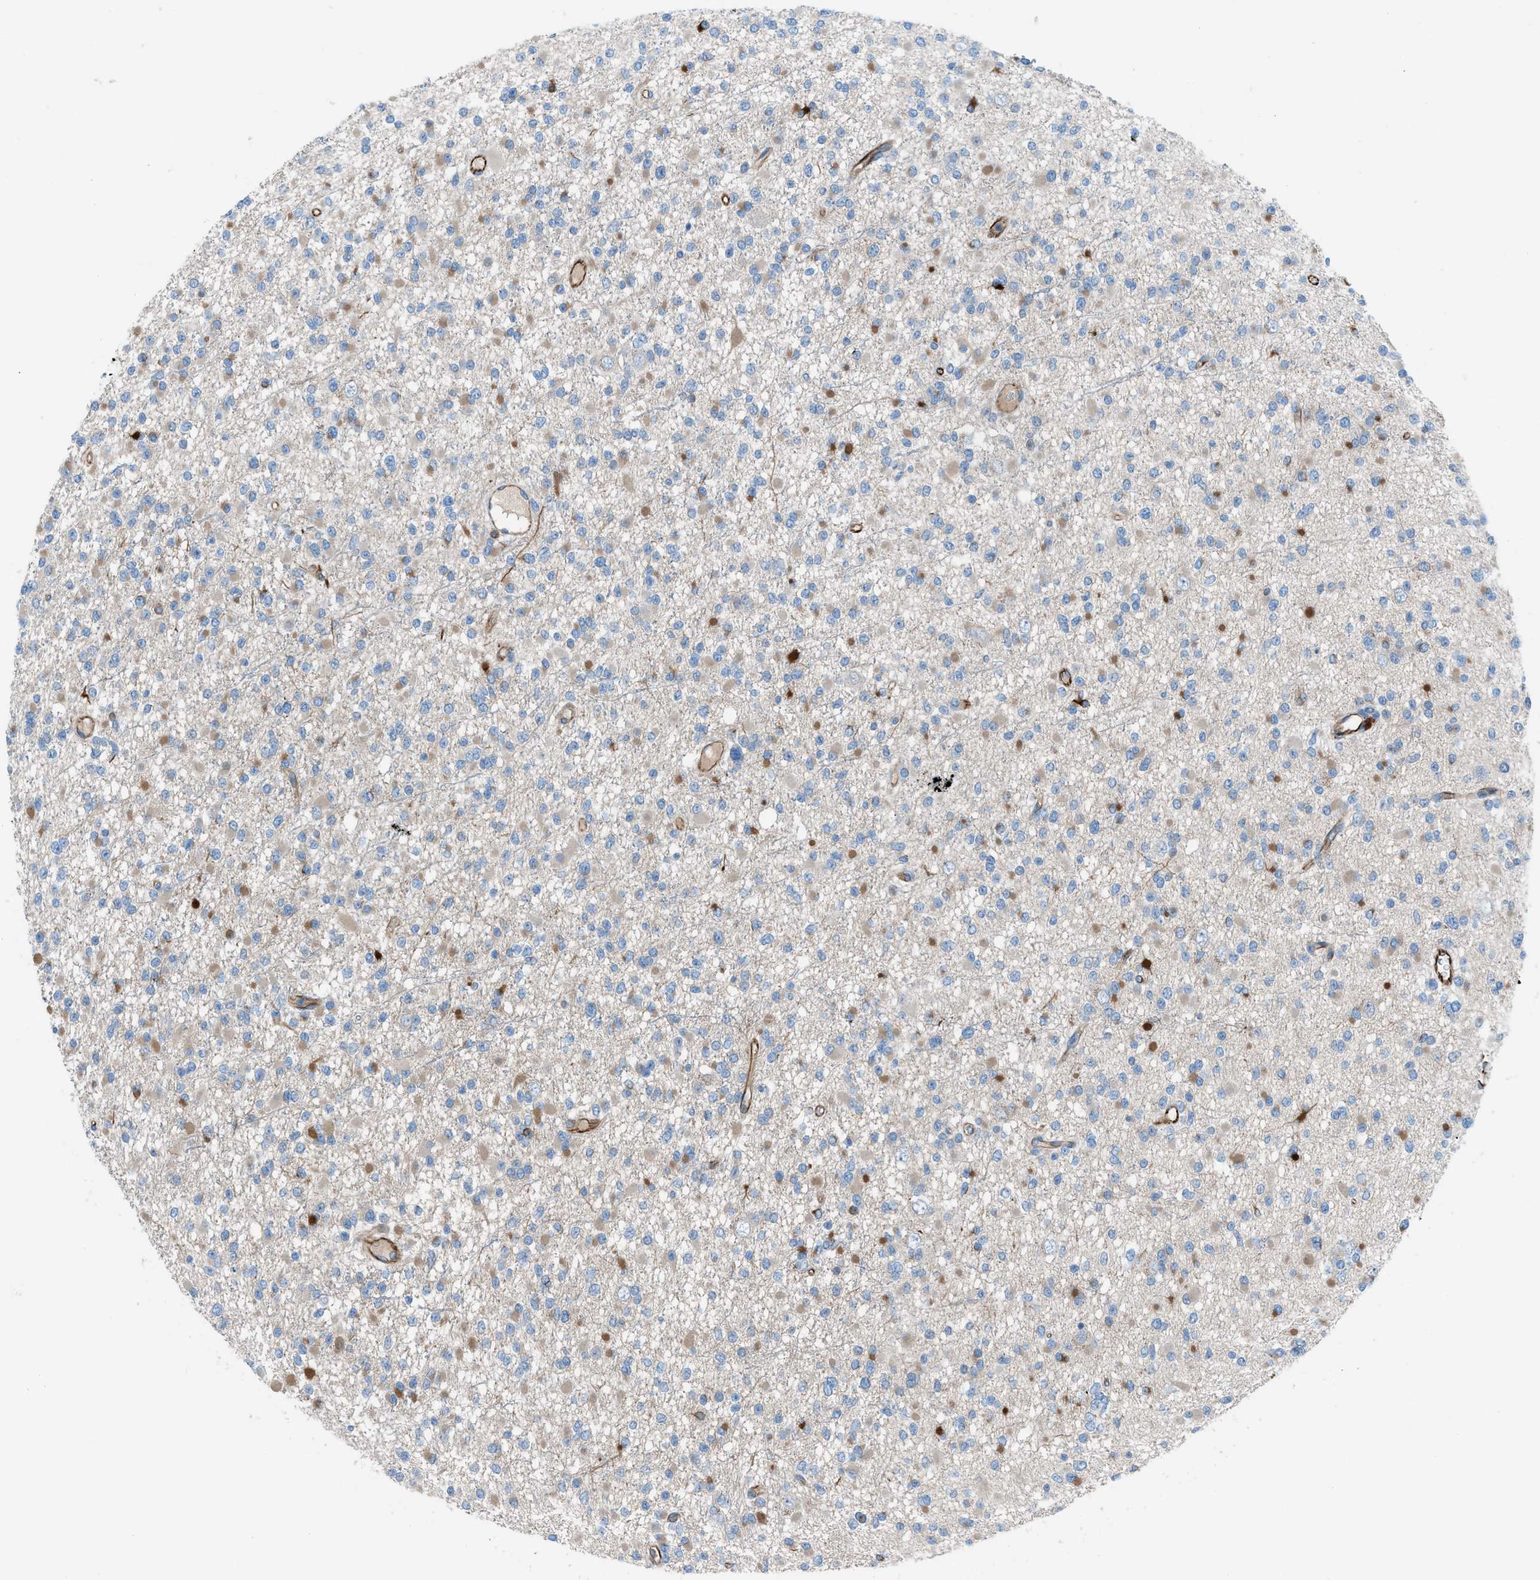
{"staining": {"intensity": "weak", "quantity": "25%-75%", "location": "cytoplasmic/membranous"}, "tissue": "glioma", "cell_type": "Tumor cells", "image_type": "cancer", "snomed": [{"axis": "morphology", "description": "Glioma, malignant, Low grade"}, {"axis": "topography", "description": "Brain"}], "caption": "This is a micrograph of immunohistochemistry (IHC) staining of glioma, which shows weak positivity in the cytoplasmic/membranous of tumor cells.", "gene": "CABP7", "patient": {"sex": "female", "age": 22}}